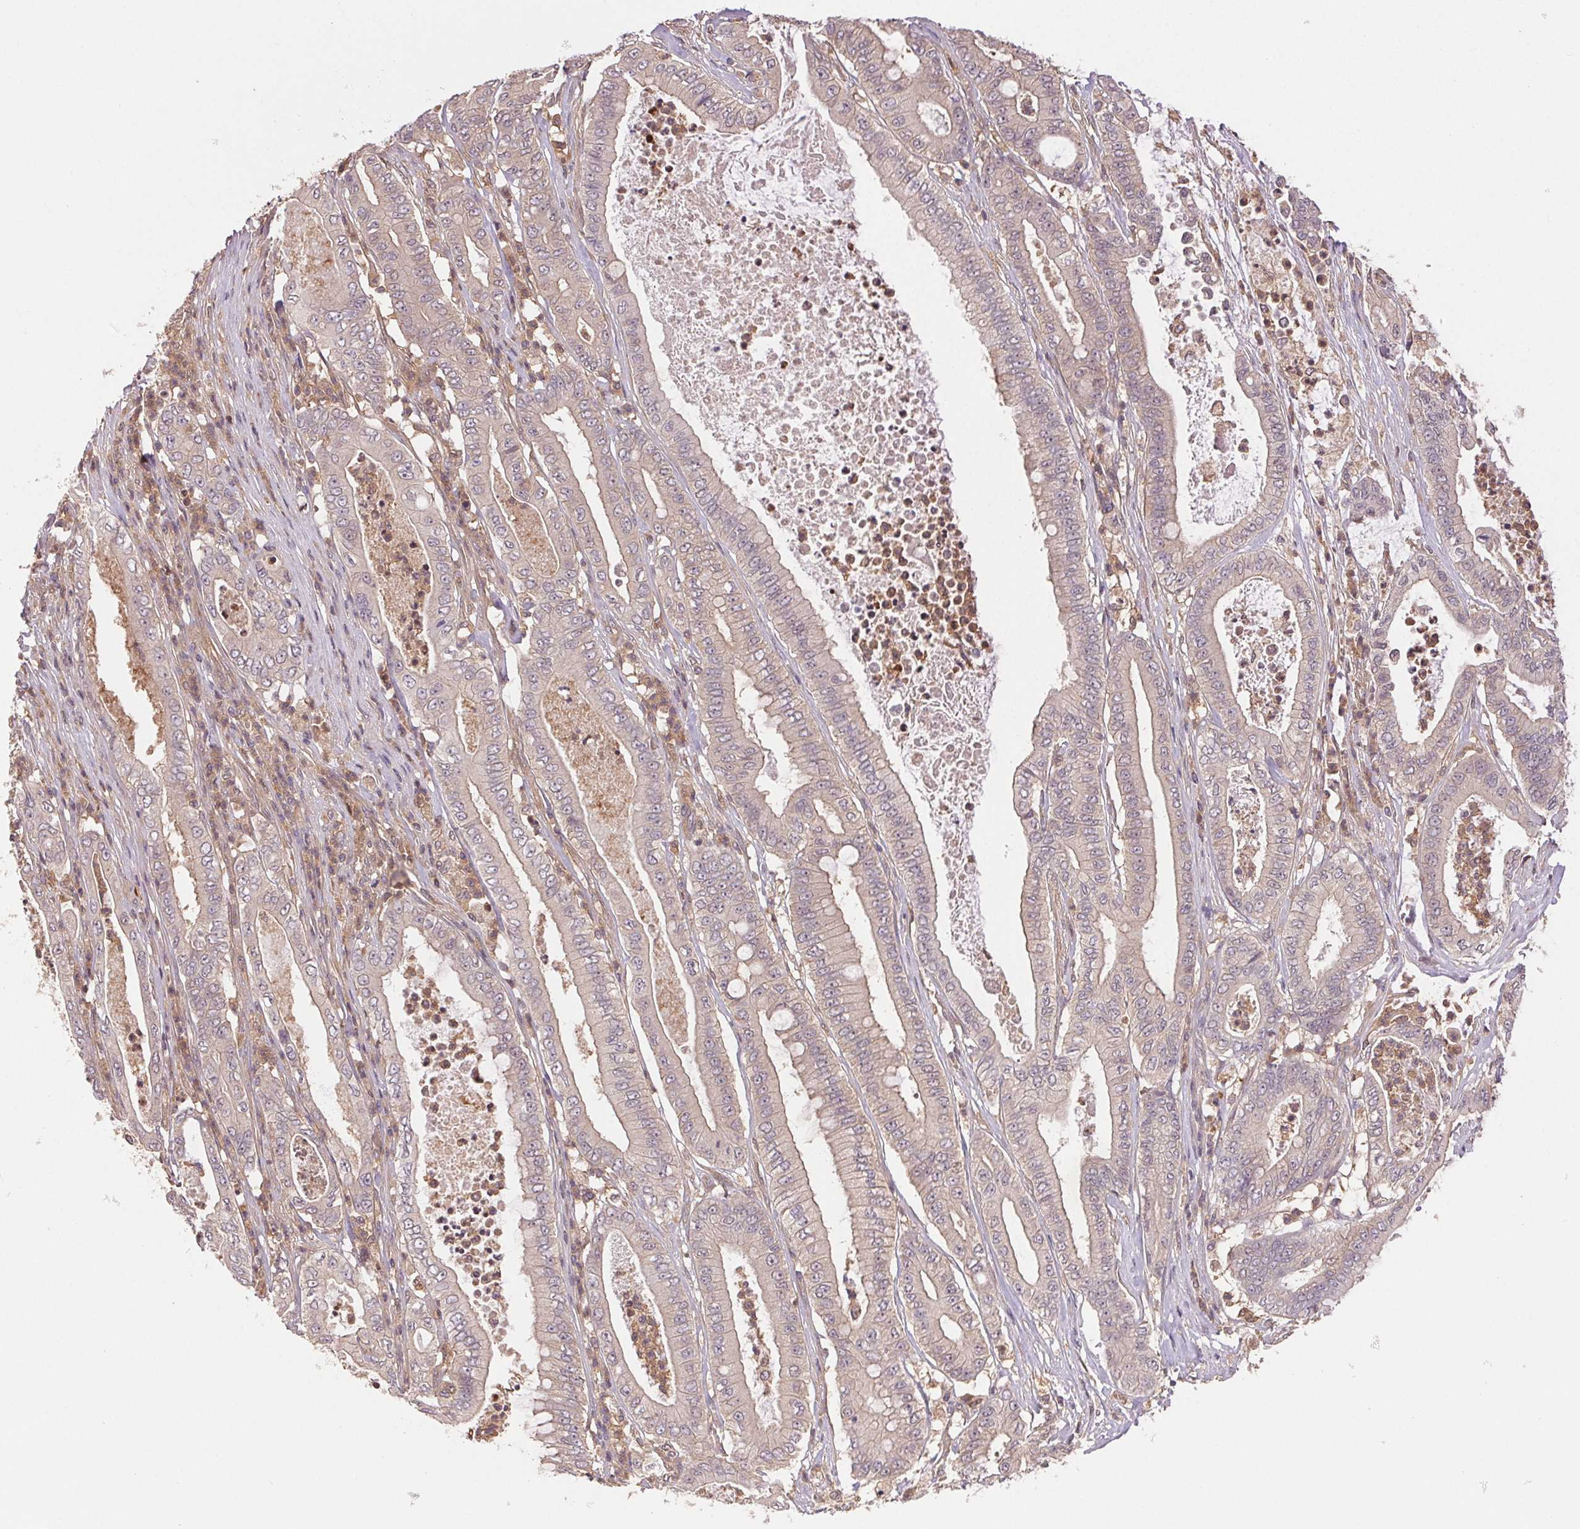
{"staining": {"intensity": "negative", "quantity": "none", "location": "none"}, "tissue": "pancreatic cancer", "cell_type": "Tumor cells", "image_type": "cancer", "snomed": [{"axis": "morphology", "description": "Adenocarcinoma, NOS"}, {"axis": "topography", "description": "Pancreas"}], "caption": "DAB immunohistochemical staining of pancreatic cancer (adenocarcinoma) demonstrates no significant expression in tumor cells.", "gene": "GDI2", "patient": {"sex": "male", "age": 71}}